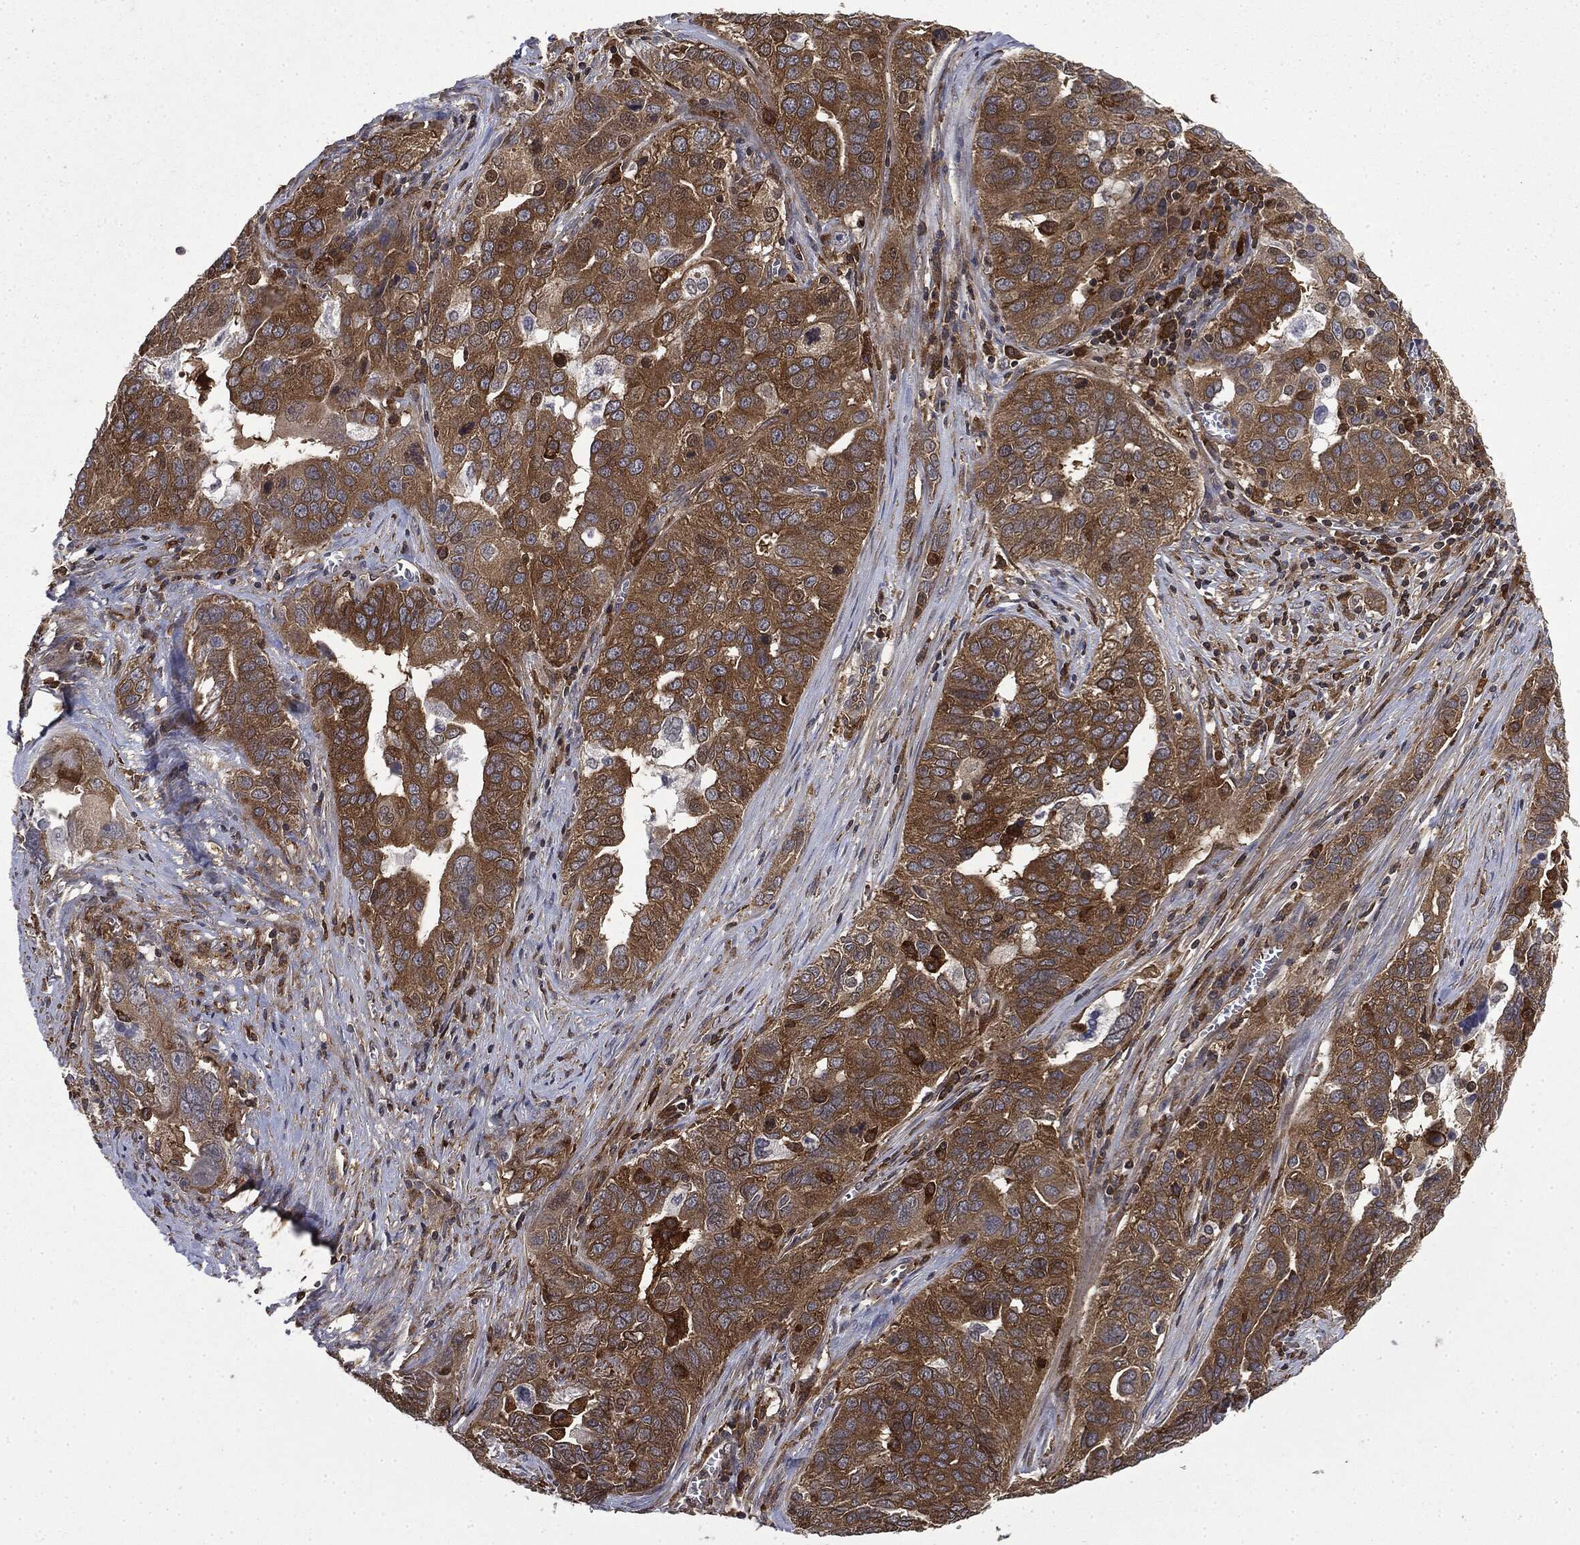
{"staining": {"intensity": "moderate", "quantity": ">75%", "location": "cytoplasmic/membranous"}, "tissue": "ovarian cancer", "cell_type": "Tumor cells", "image_type": "cancer", "snomed": [{"axis": "morphology", "description": "Carcinoma, endometroid"}, {"axis": "topography", "description": "Soft tissue"}, {"axis": "topography", "description": "Ovary"}], "caption": "Immunohistochemical staining of endometroid carcinoma (ovarian) displays medium levels of moderate cytoplasmic/membranous protein expression in approximately >75% of tumor cells.", "gene": "SNX5", "patient": {"sex": "female", "age": 52}}